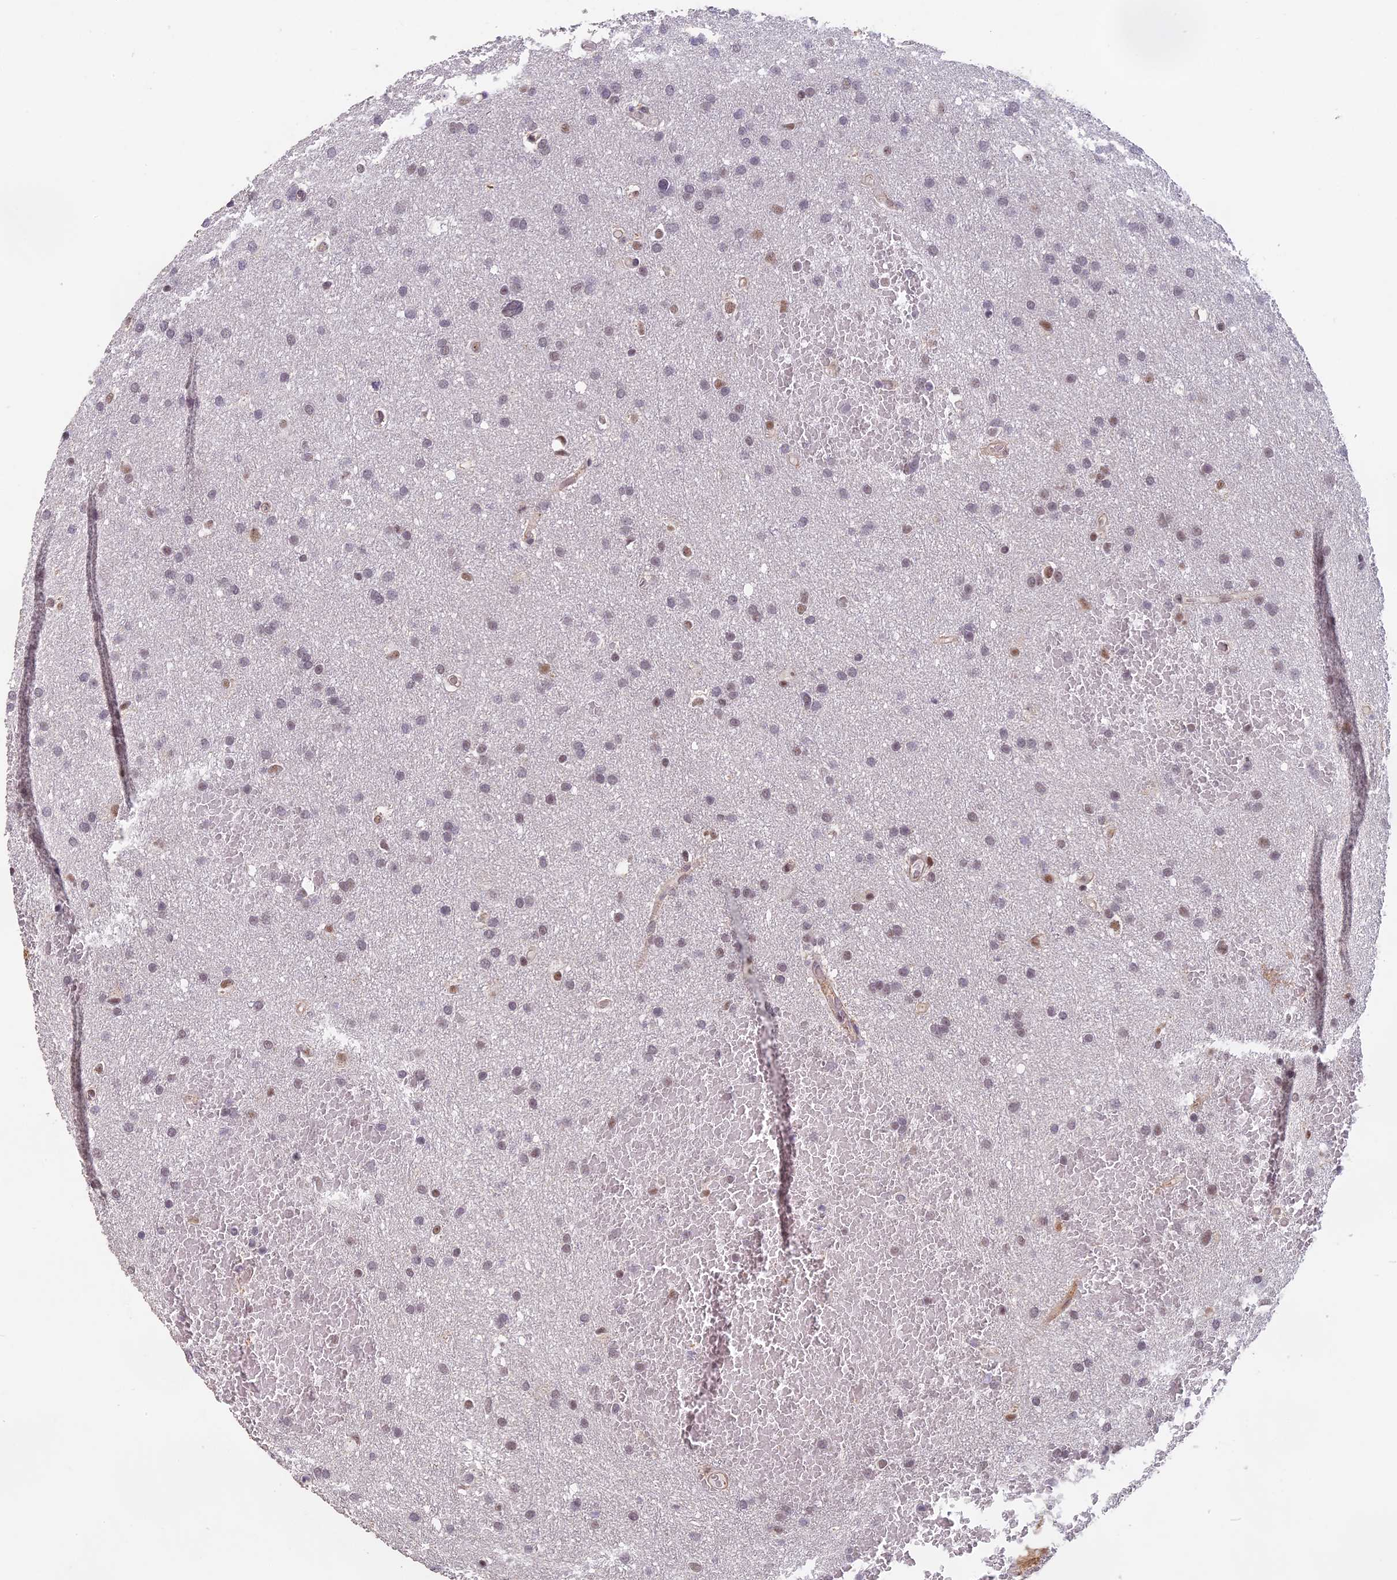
{"staining": {"intensity": "weak", "quantity": "<25%", "location": "nuclear"}, "tissue": "glioma", "cell_type": "Tumor cells", "image_type": "cancer", "snomed": [{"axis": "morphology", "description": "Glioma, malignant, High grade"}, {"axis": "topography", "description": "Cerebral cortex"}], "caption": "Malignant high-grade glioma was stained to show a protein in brown. There is no significant positivity in tumor cells.", "gene": "MORF4L1", "patient": {"sex": "female", "age": 36}}